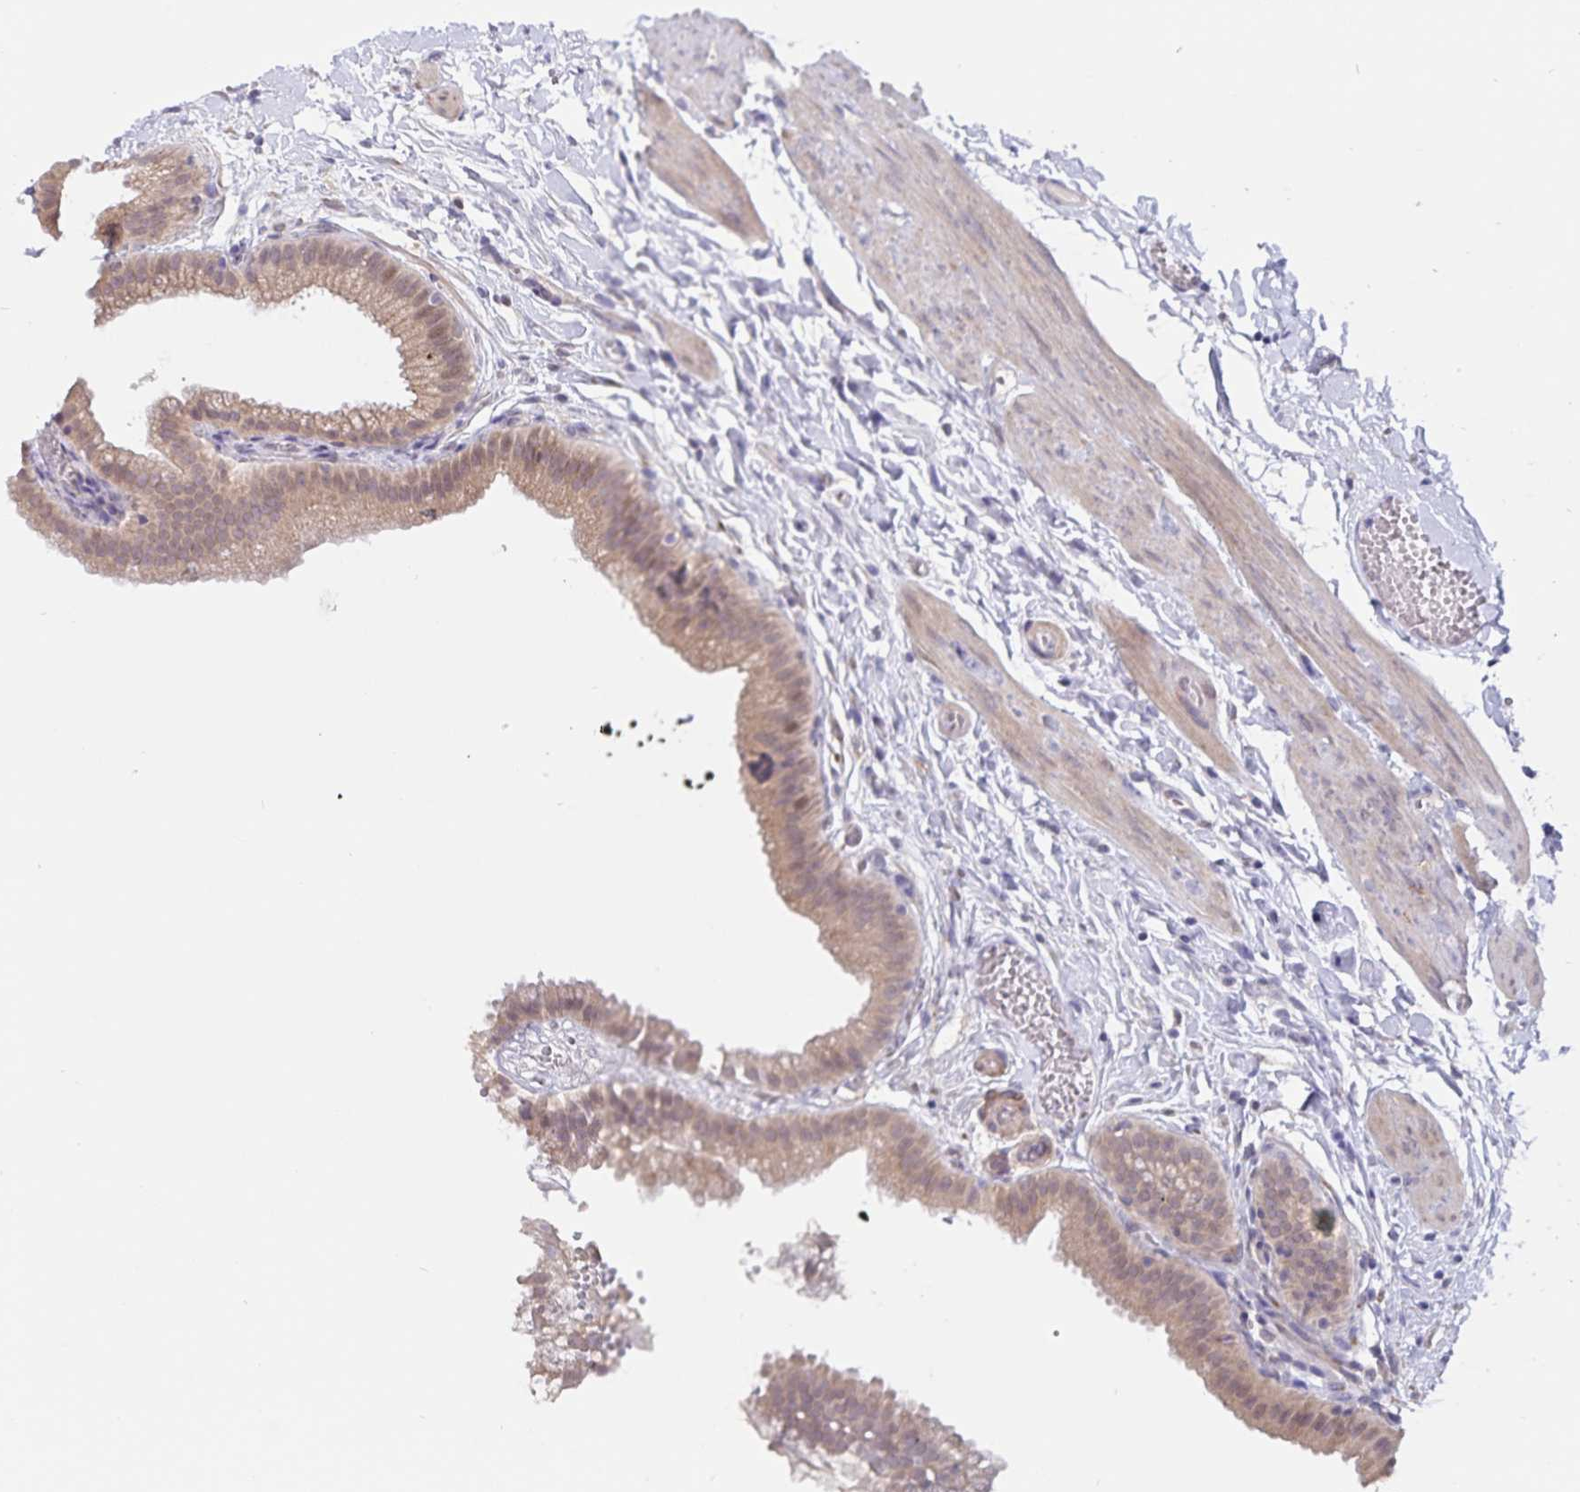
{"staining": {"intensity": "weak", "quantity": ">75%", "location": "cytoplasmic/membranous"}, "tissue": "gallbladder", "cell_type": "Glandular cells", "image_type": "normal", "snomed": [{"axis": "morphology", "description": "Normal tissue, NOS"}, {"axis": "topography", "description": "Gallbladder"}], "caption": "The image demonstrates a brown stain indicating the presence of a protein in the cytoplasmic/membranous of glandular cells in gallbladder.", "gene": "ATP2A2", "patient": {"sex": "female", "age": 63}}